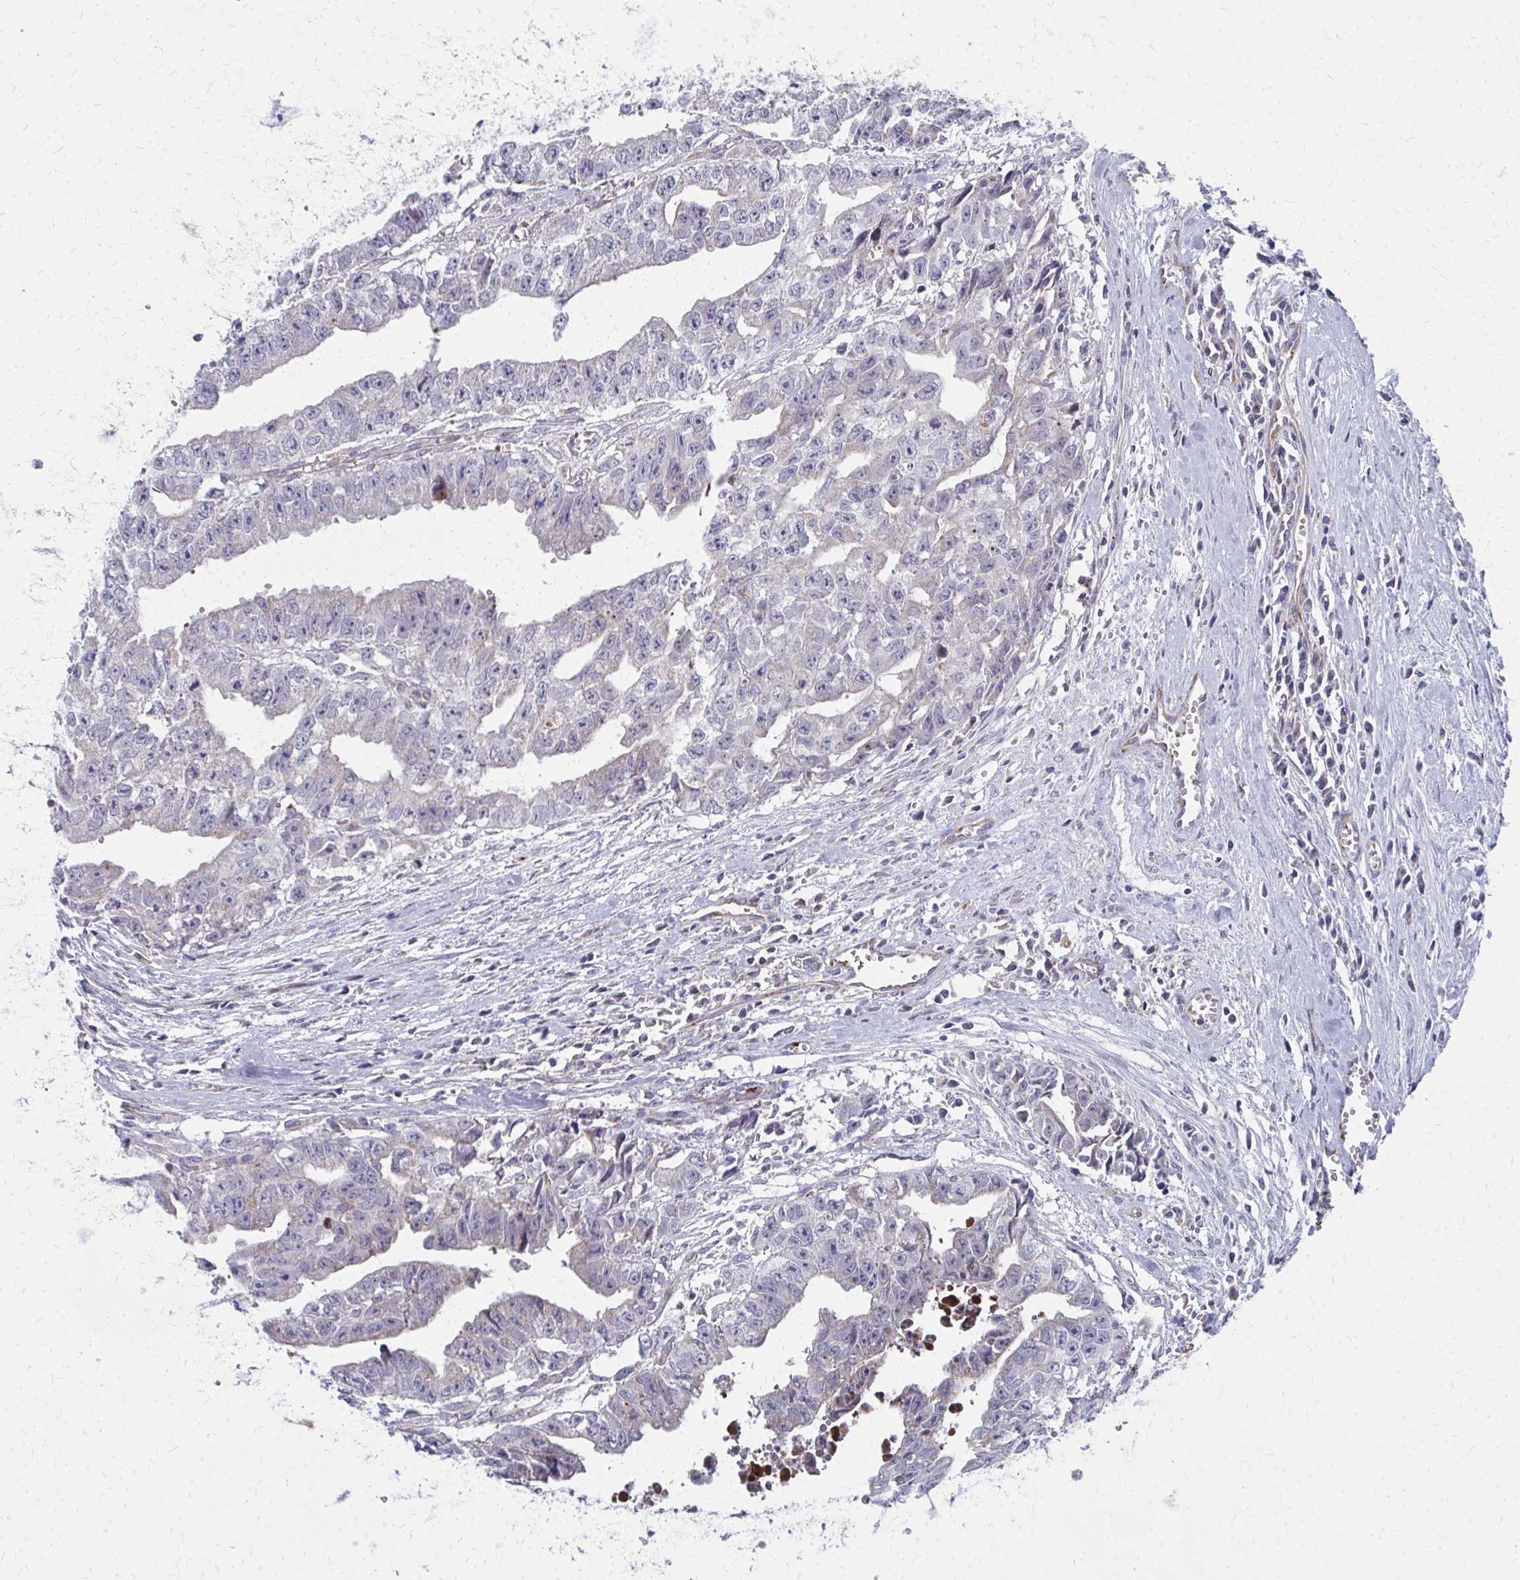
{"staining": {"intensity": "negative", "quantity": "none", "location": "none"}, "tissue": "testis cancer", "cell_type": "Tumor cells", "image_type": "cancer", "snomed": [{"axis": "morphology", "description": "Carcinoma, Embryonal, NOS"}, {"axis": "morphology", "description": "Teratoma, malignant, NOS"}, {"axis": "topography", "description": "Testis"}], "caption": "DAB (3,3'-diaminobenzidine) immunohistochemical staining of testis cancer (embryonal carcinoma) exhibits no significant positivity in tumor cells.", "gene": "FAHD1", "patient": {"sex": "male", "age": 24}}